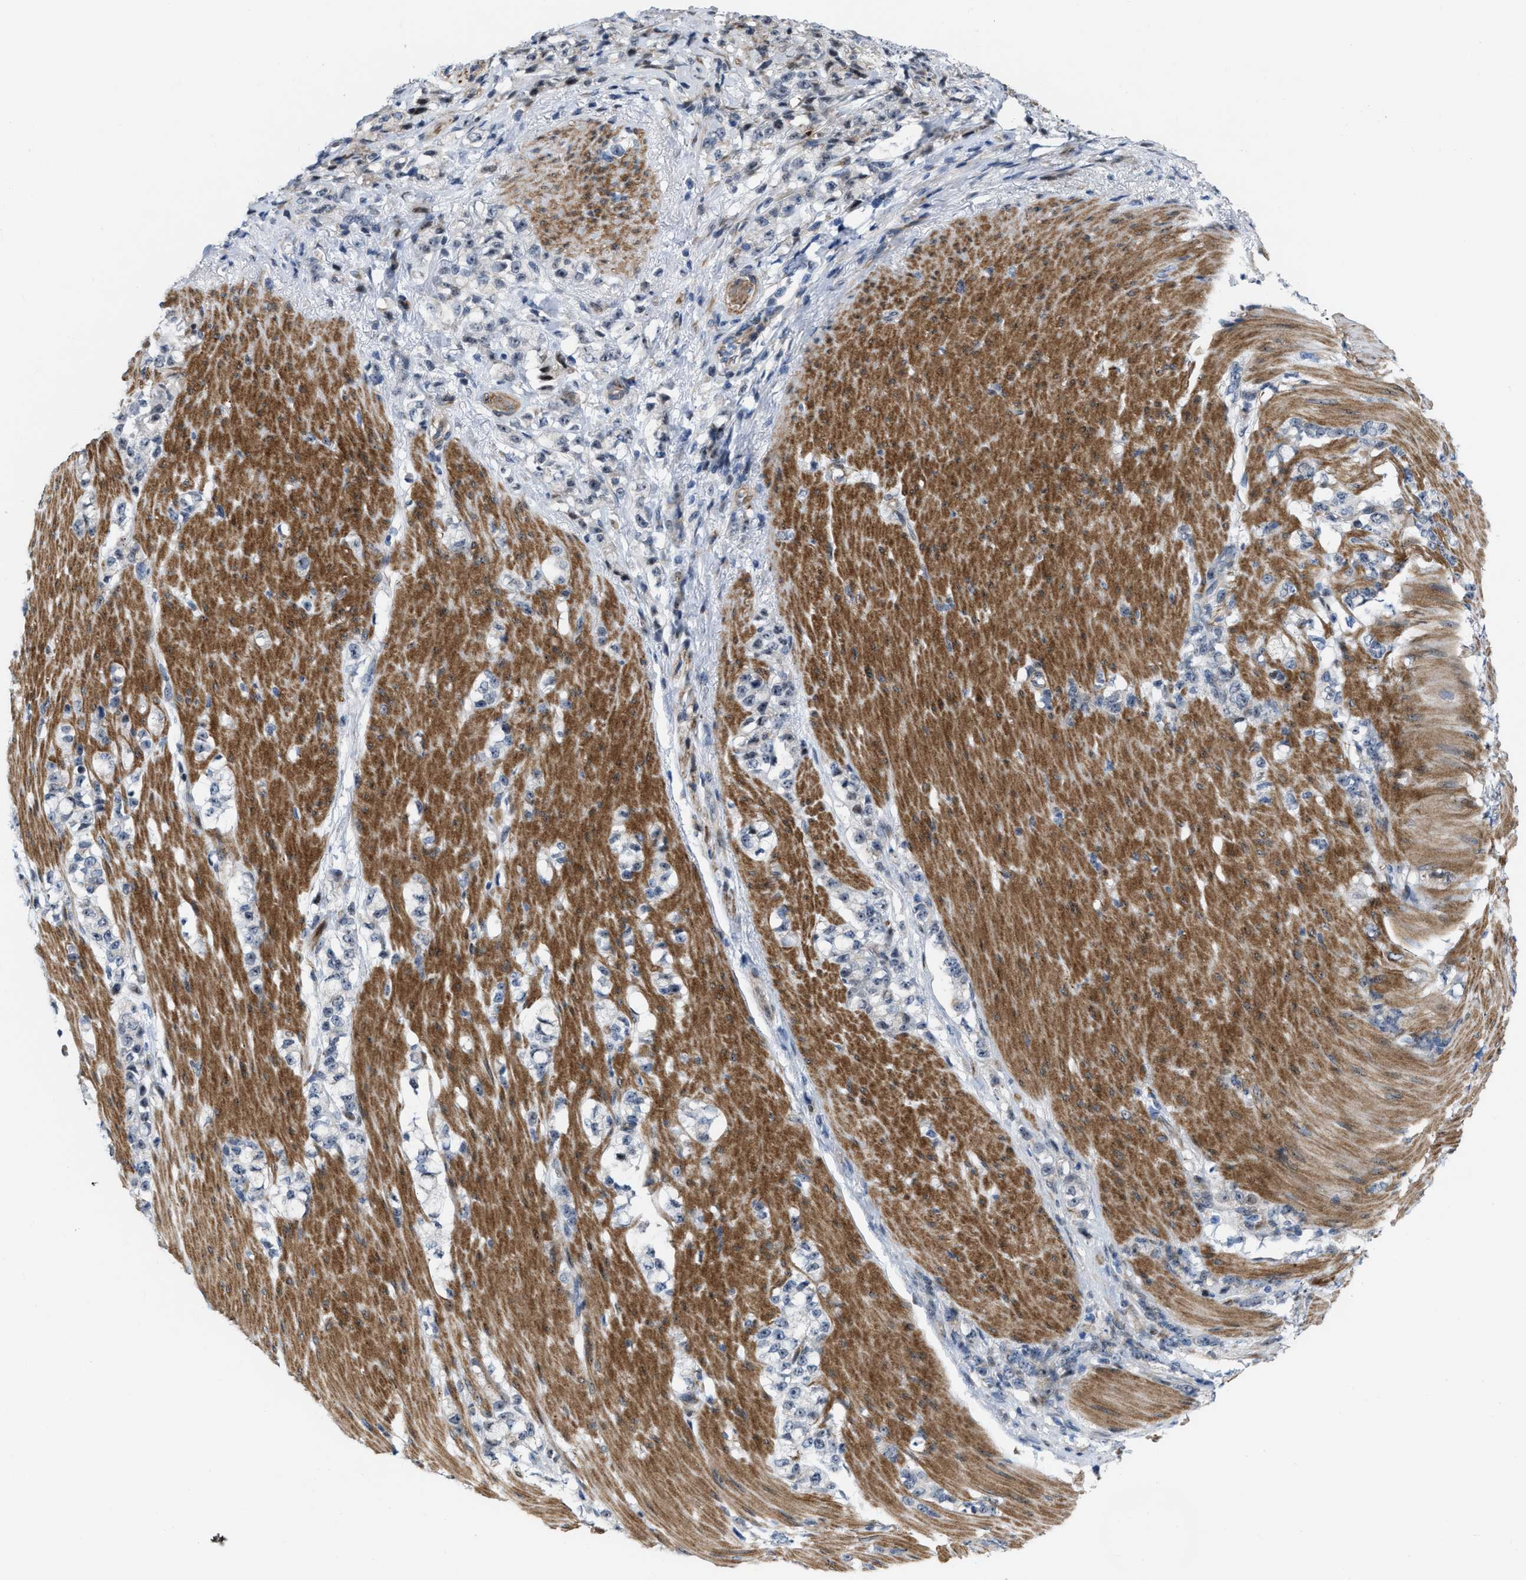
{"staining": {"intensity": "weak", "quantity": "25%-75%", "location": "cytoplasmic/membranous,nuclear"}, "tissue": "stomach cancer", "cell_type": "Tumor cells", "image_type": "cancer", "snomed": [{"axis": "morphology", "description": "Adenocarcinoma, NOS"}, {"axis": "topography", "description": "Stomach, lower"}], "caption": "Tumor cells show low levels of weak cytoplasmic/membranous and nuclear staining in approximately 25%-75% of cells in stomach adenocarcinoma. Nuclei are stained in blue.", "gene": "POLR1F", "patient": {"sex": "male", "age": 88}}